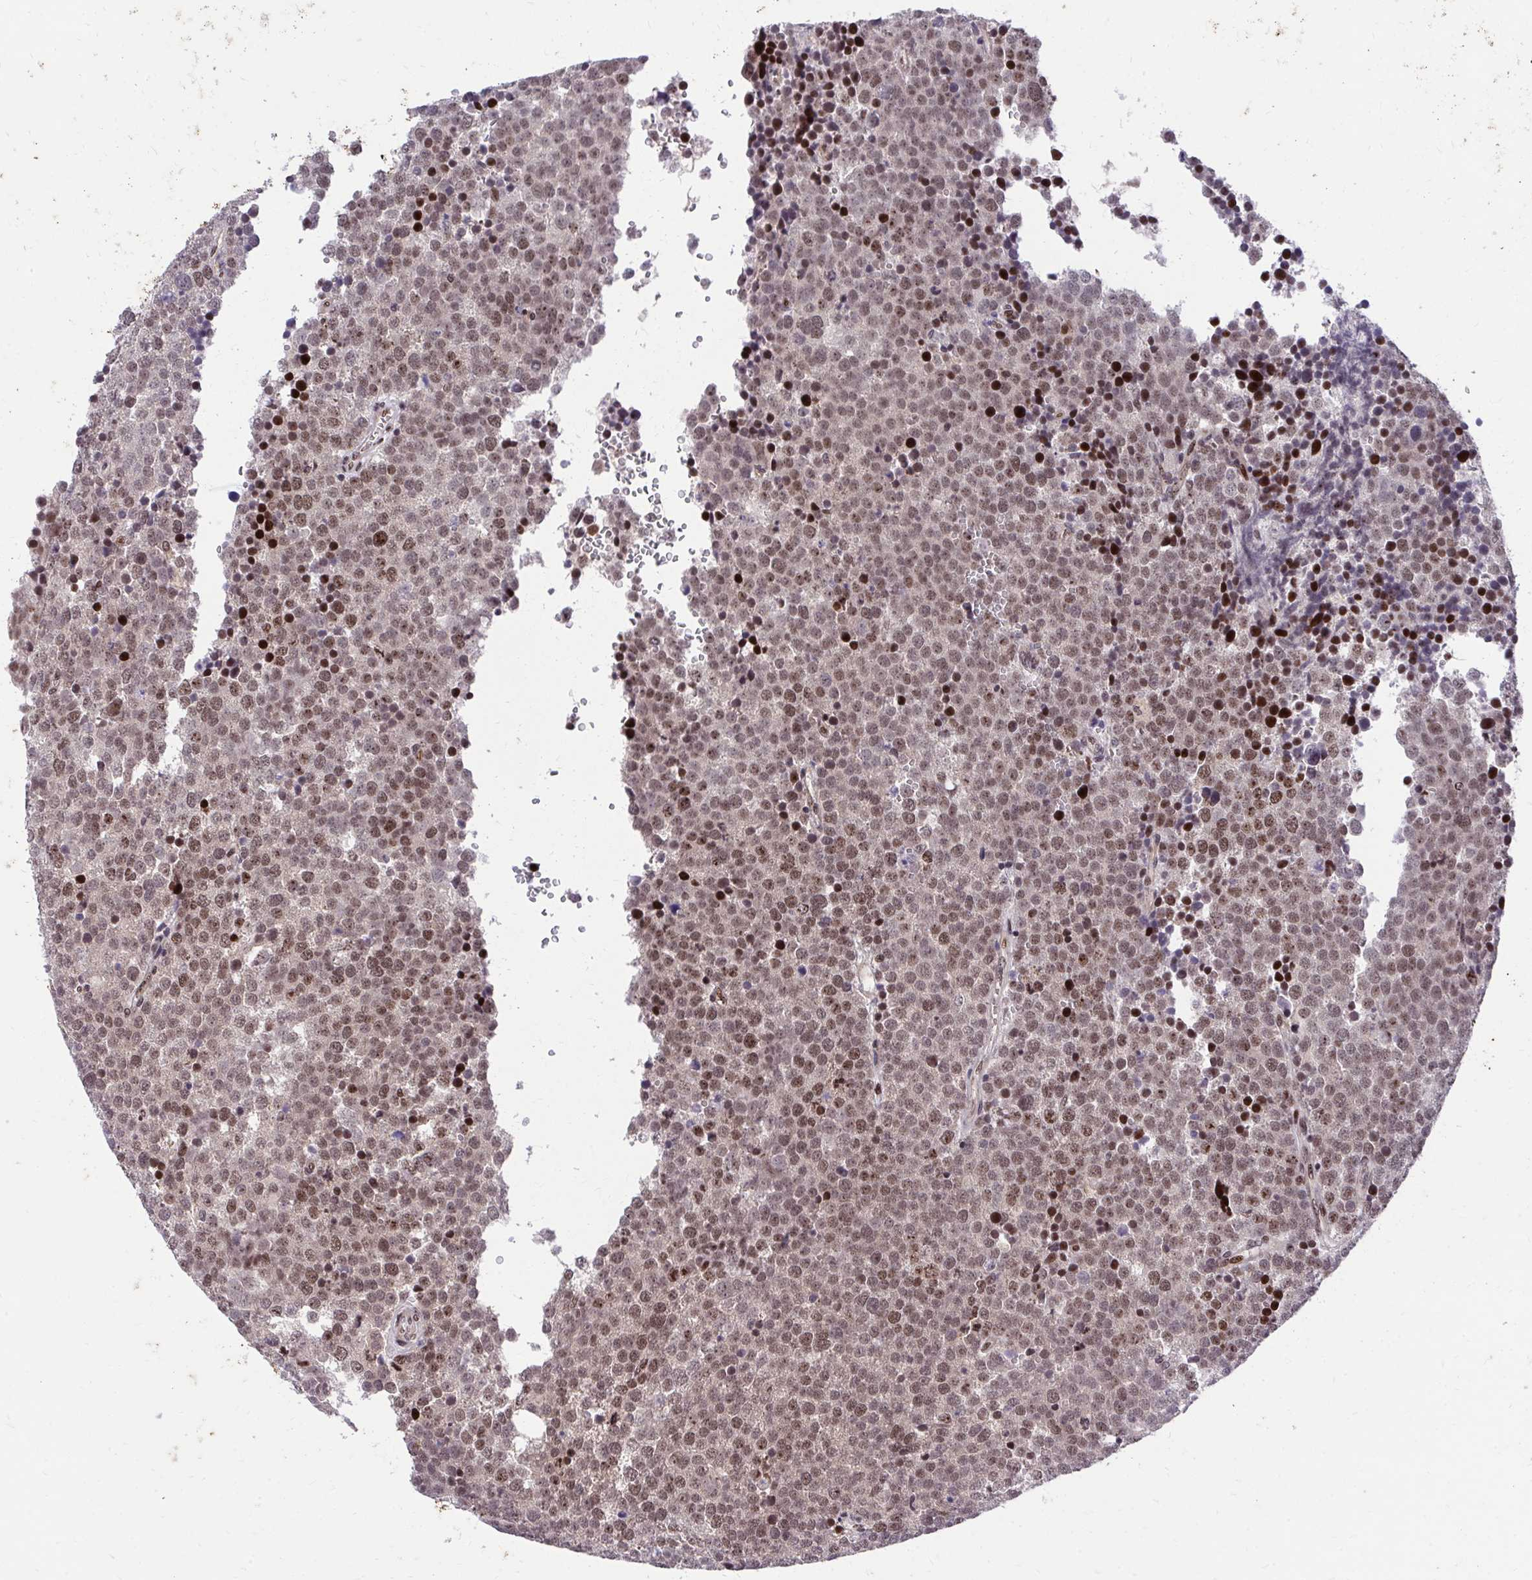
{"staining": {"intensity": "moderate", "quantity": ">75%", "location": "nuclear"}, "tissue": "testis cancer", "cell_type": "Tumor cells", "image_type": "cancer", "snomed": [{"axis": "morphology", "description": "Seminoma, NOS"}, {"axis": "topography", "description": "Testis"}], "caption": "Moderate nuclear positivity is appreciated in approximately >75% of tumor cells in testis seminoma.", "gene": "HOXA4", "patient": {"sex": "male", "age": 71}}